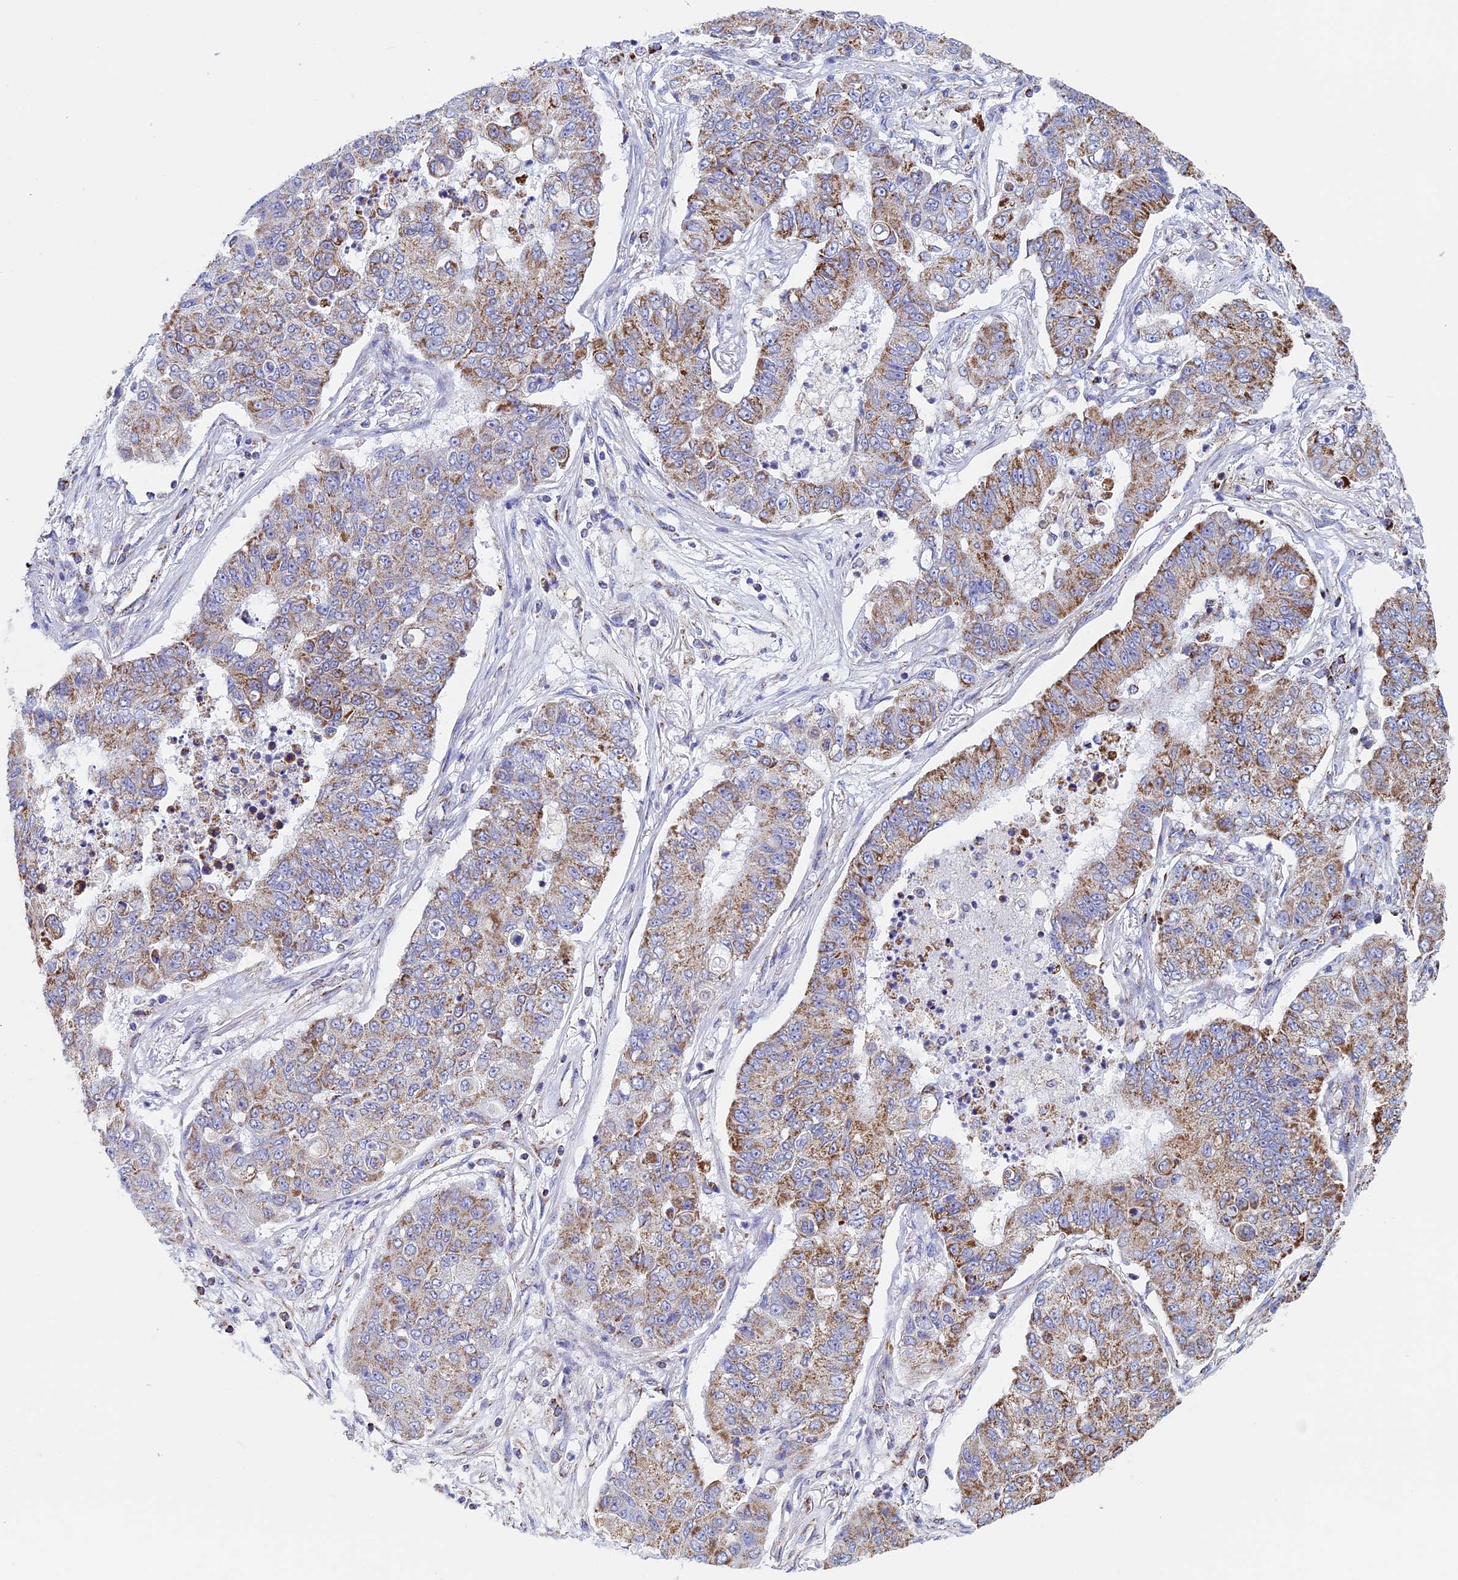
{"staining": {"intensity": "moderate", "quantity": ">75%", "location": "cytoplasmic/membranous"}, "tissue": "lung cancer", "cell_type": "Tumor cells", "image_type": "cancer", "snomed": [{"axis": "morphology", "description": "Squamous cell carcinoma, NOS"}, {"axis": "topography", "description": "Lung"}], "caption": "Immunohistochemistry (IHC) staining of squamous cell carcinoma (lung), which exhibits medium levels of moderate cytoplasmic/membranous staining in about >75% of tumor cells indicating moderate cytoplasmic/membranous protein expression. The staining was performed using DAB (brown) for protein detection and nuclei were counterstained in hematoxylin (blue).", "gene": "UQCRFS1", "patient": {"sex": "male", "age": 74}}